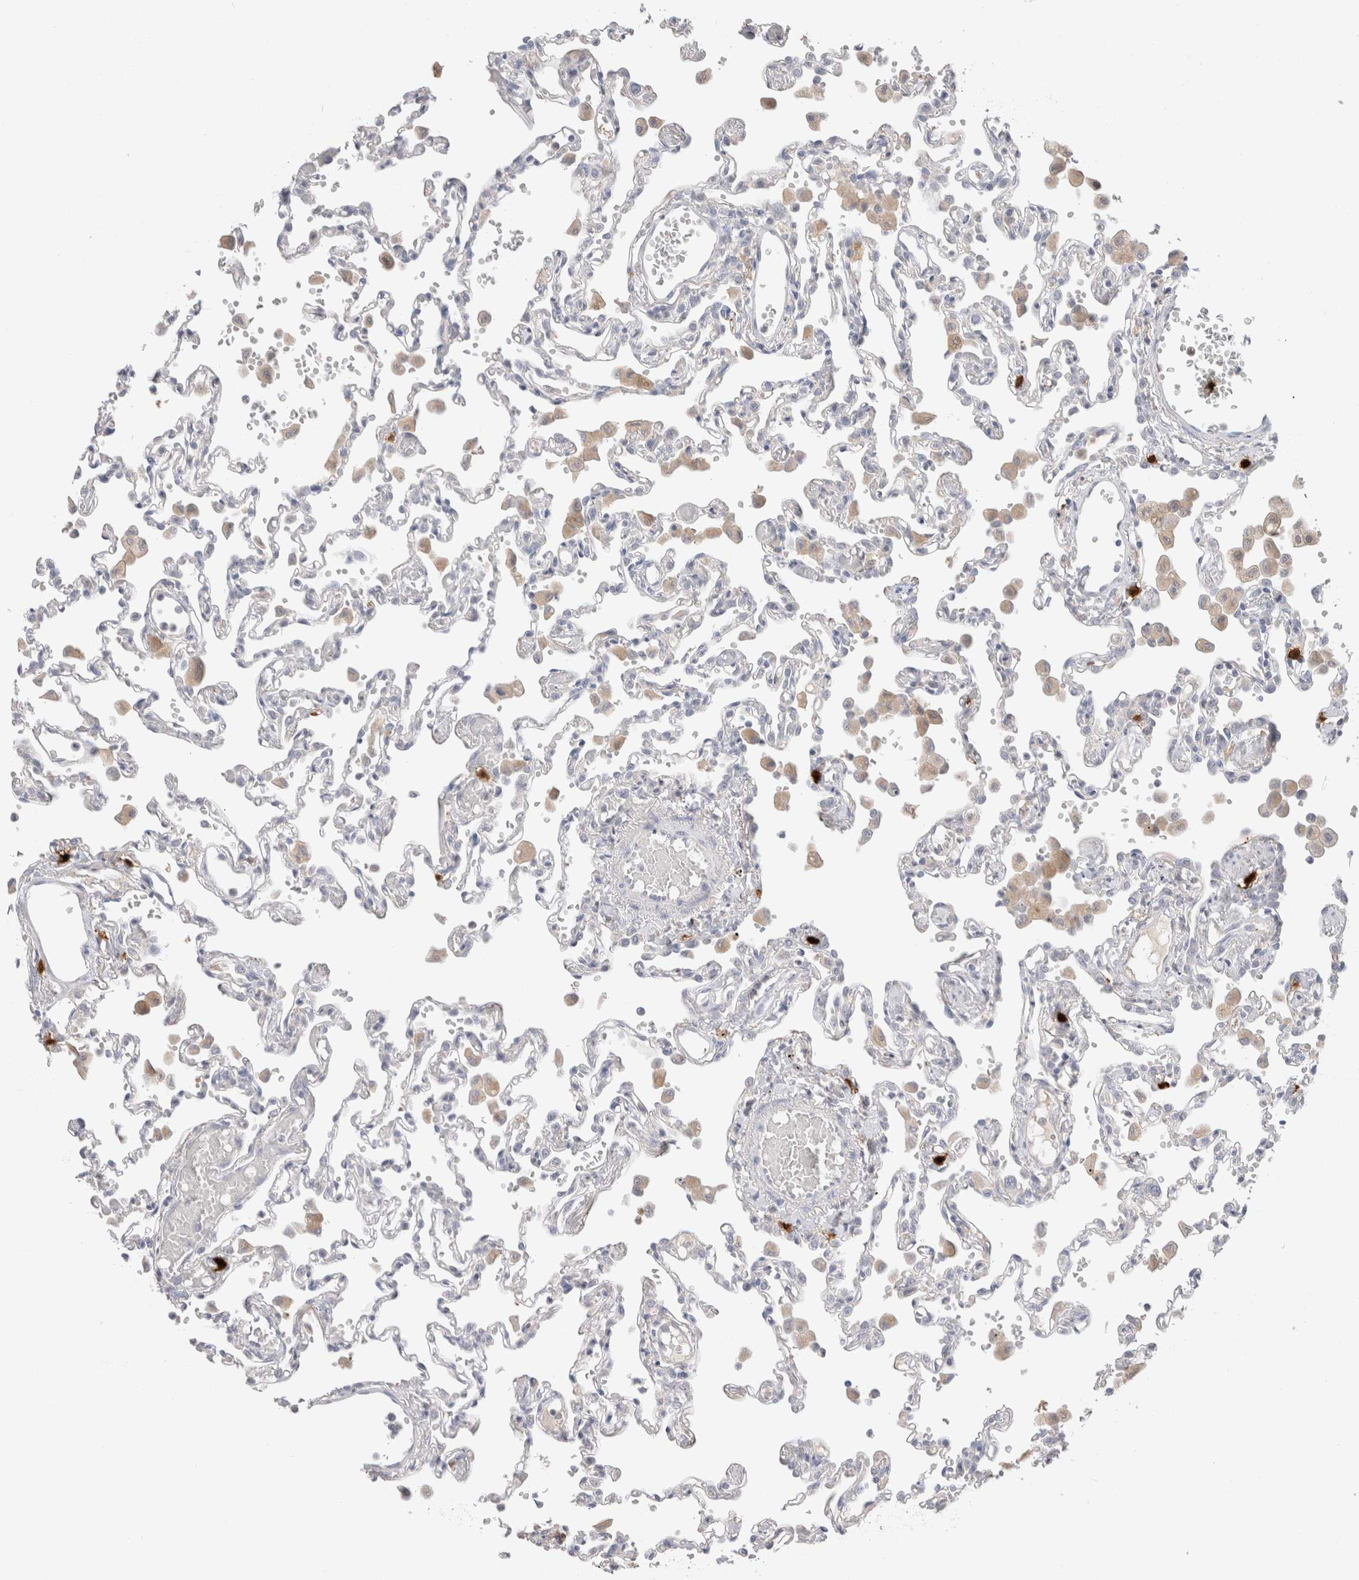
{"staining": {"intensity": "negative", "quantity": "none", "location": "none"}, "tissue": "lung", "cell_type": "Alveolar cells", "image_type": "normal", "snomed": [{"axis": "morphology", "description": "Normal tissue, NOS"}, {"axis": "topography", "description": "Bronchus"}, {"axis": "topography", "description": "Lung"}], "caption": "Immunohistochemistry of benign human lung exhibits no positivity in alveolar cells. (DAB (3,3'-diaminobenzidine) immunohistochemistry (IHC) with hematoxylin counter stain).", "gene": "HPGDS", "patient": {"sex": "female", "age": 49}}